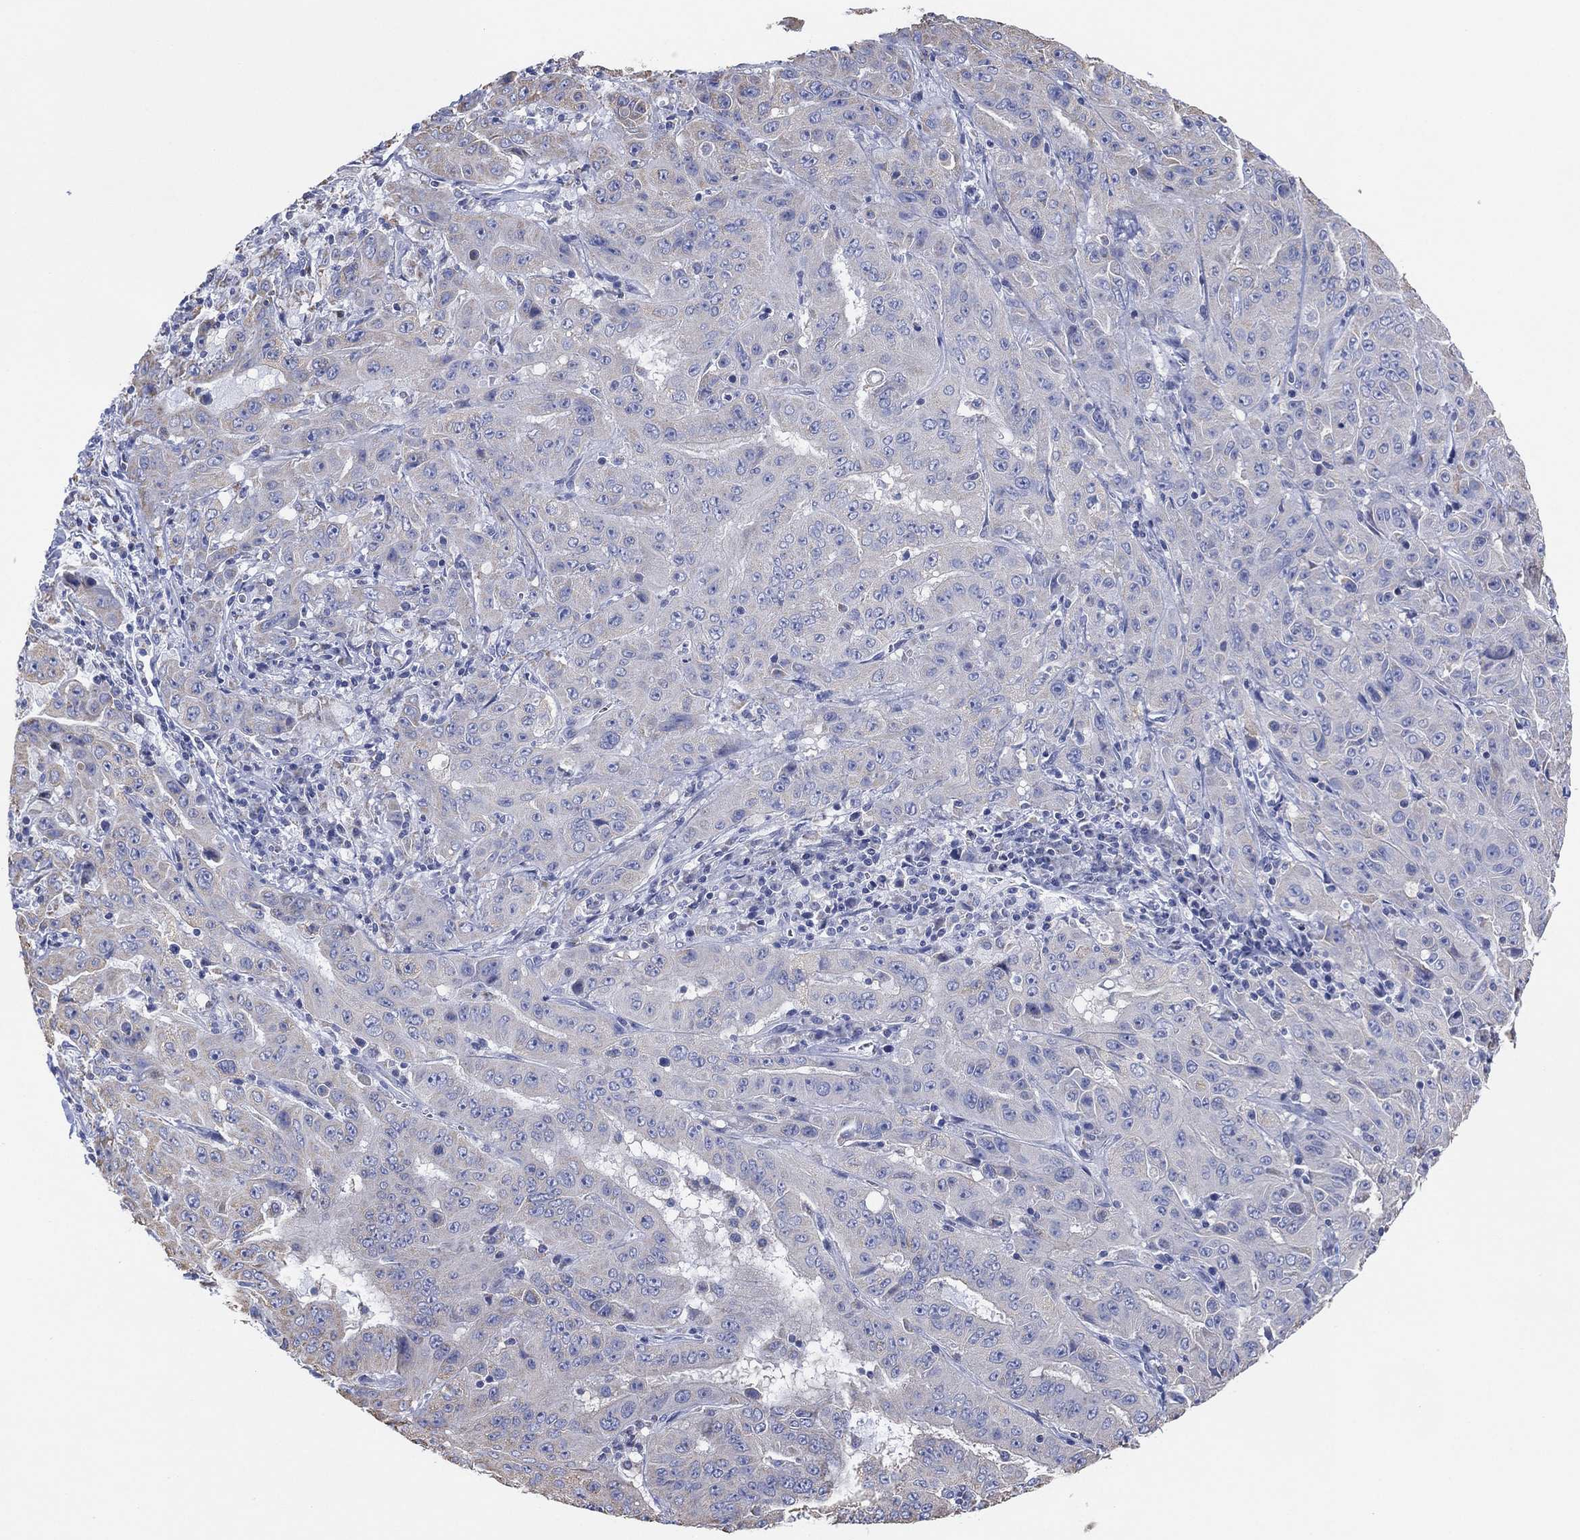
{"staining": {"intensity": "negative", "quantity": "none", "location": "none"}, "tissue": "pancreatic cancer", "cell_type": "Tumor cells", "image_type": "cancer", "snomed": [{"axis": "morphology", "description": "Adenocarcinoma, NOS"}, {"axis": "topography", "description": "Pancreas"}], "caption": "Immunohistochemical staining of pancreatic adenocarcinoma demonstrates no significant positivity in tumor cells.", "gene": "CFTR", "patient": {"sex": "male", "age": 63}}